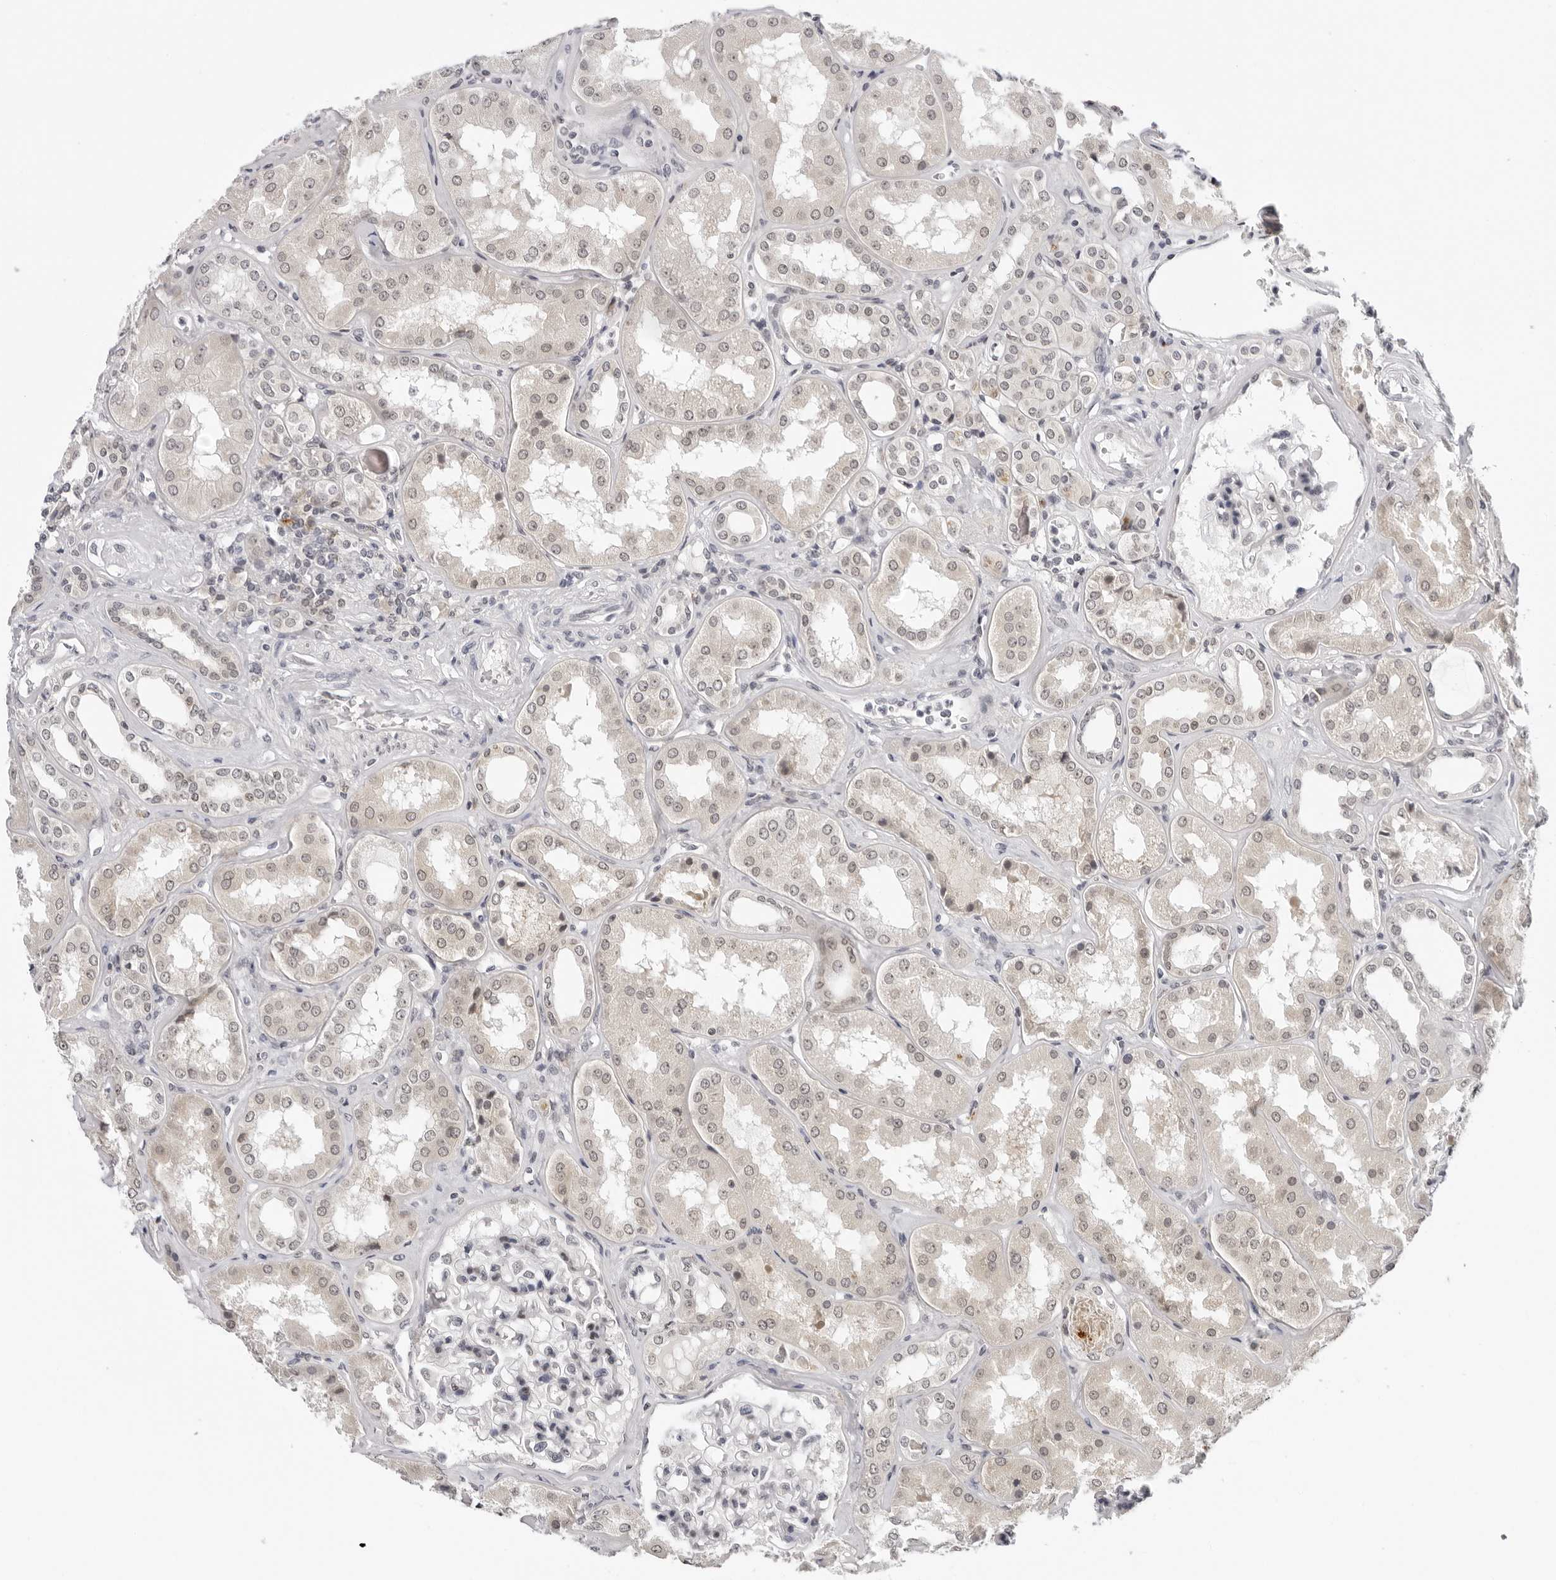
{"staining": {"intensity": "negative", "quantity": "none", "location": "none"}, "tissue": "kidney", "cell_type": "Cells in glomeruli", "image_type": "normal", "snomed": [{"axis": "morphology", "description": "Normal tissue, NOS"}, {"axis": "topography", "description": "Kidney"}], "caption": "Immunohistochemistry micrograph of normal human kidney stained for a protein (brown), which displays no staining in cells in glomeruli.", "gene": "PRUNE1", "patient": {"sex": "female", "age": 56}}